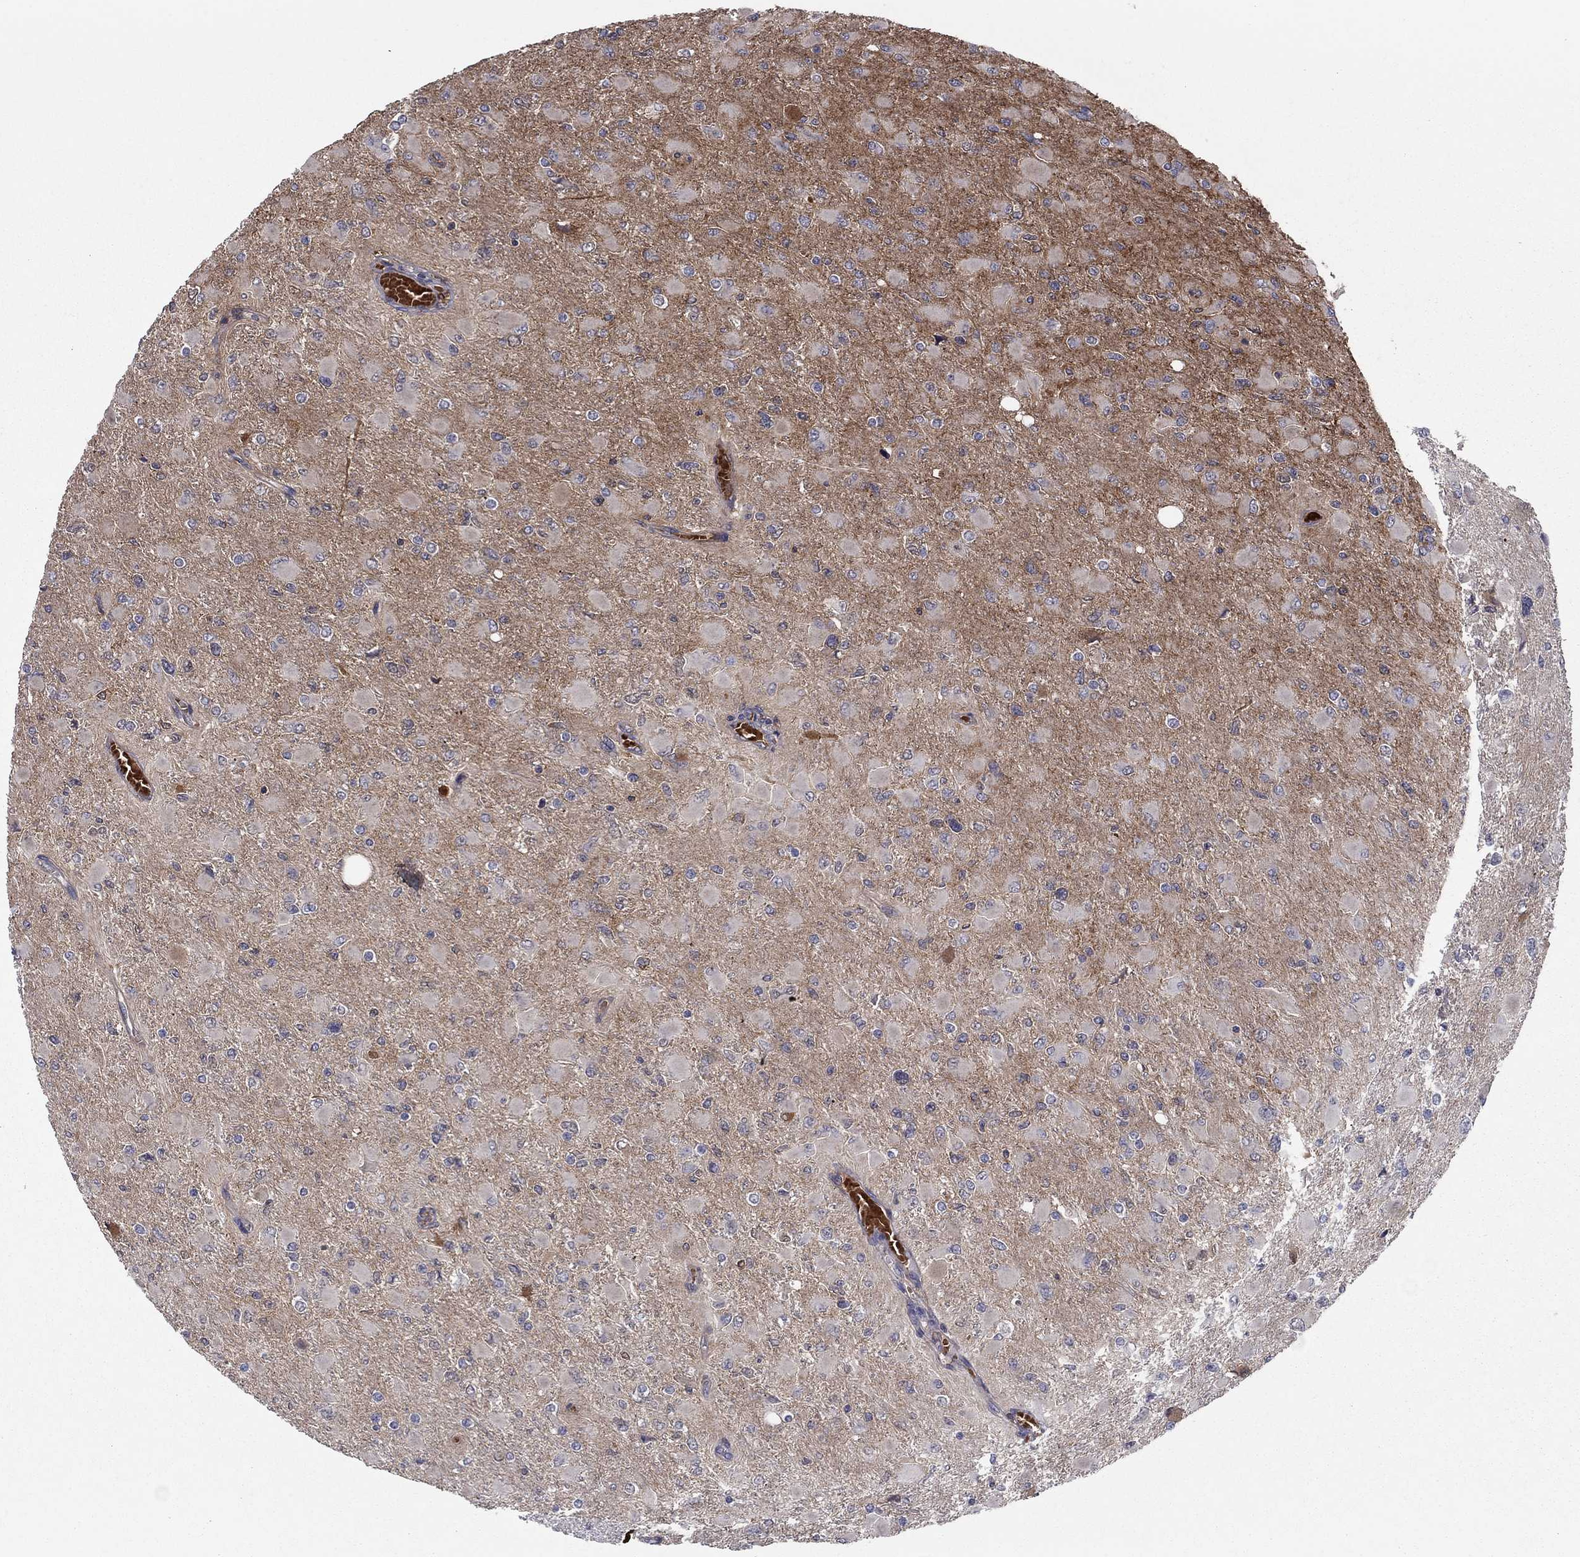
{"staining": {"intensity": "negative", "quantity": "none", "location": "none"}, "tissue": "glioma", "cell_type": "Tumor cells", "image_type": "cancer", "snomed": [{"axis": "morphology", "description": "Glioma, malignant, High grade"}, {"axis": "topography", "description": "Cerebral cortex"}], "caption": "Immunohistochemistry histopathology image of human malignant glioma (high-grade) stained for a protein (brown), which displays no expression in tumor cells.", "gene": "HPX", "patient": {"sex": "female", "age": 36}}